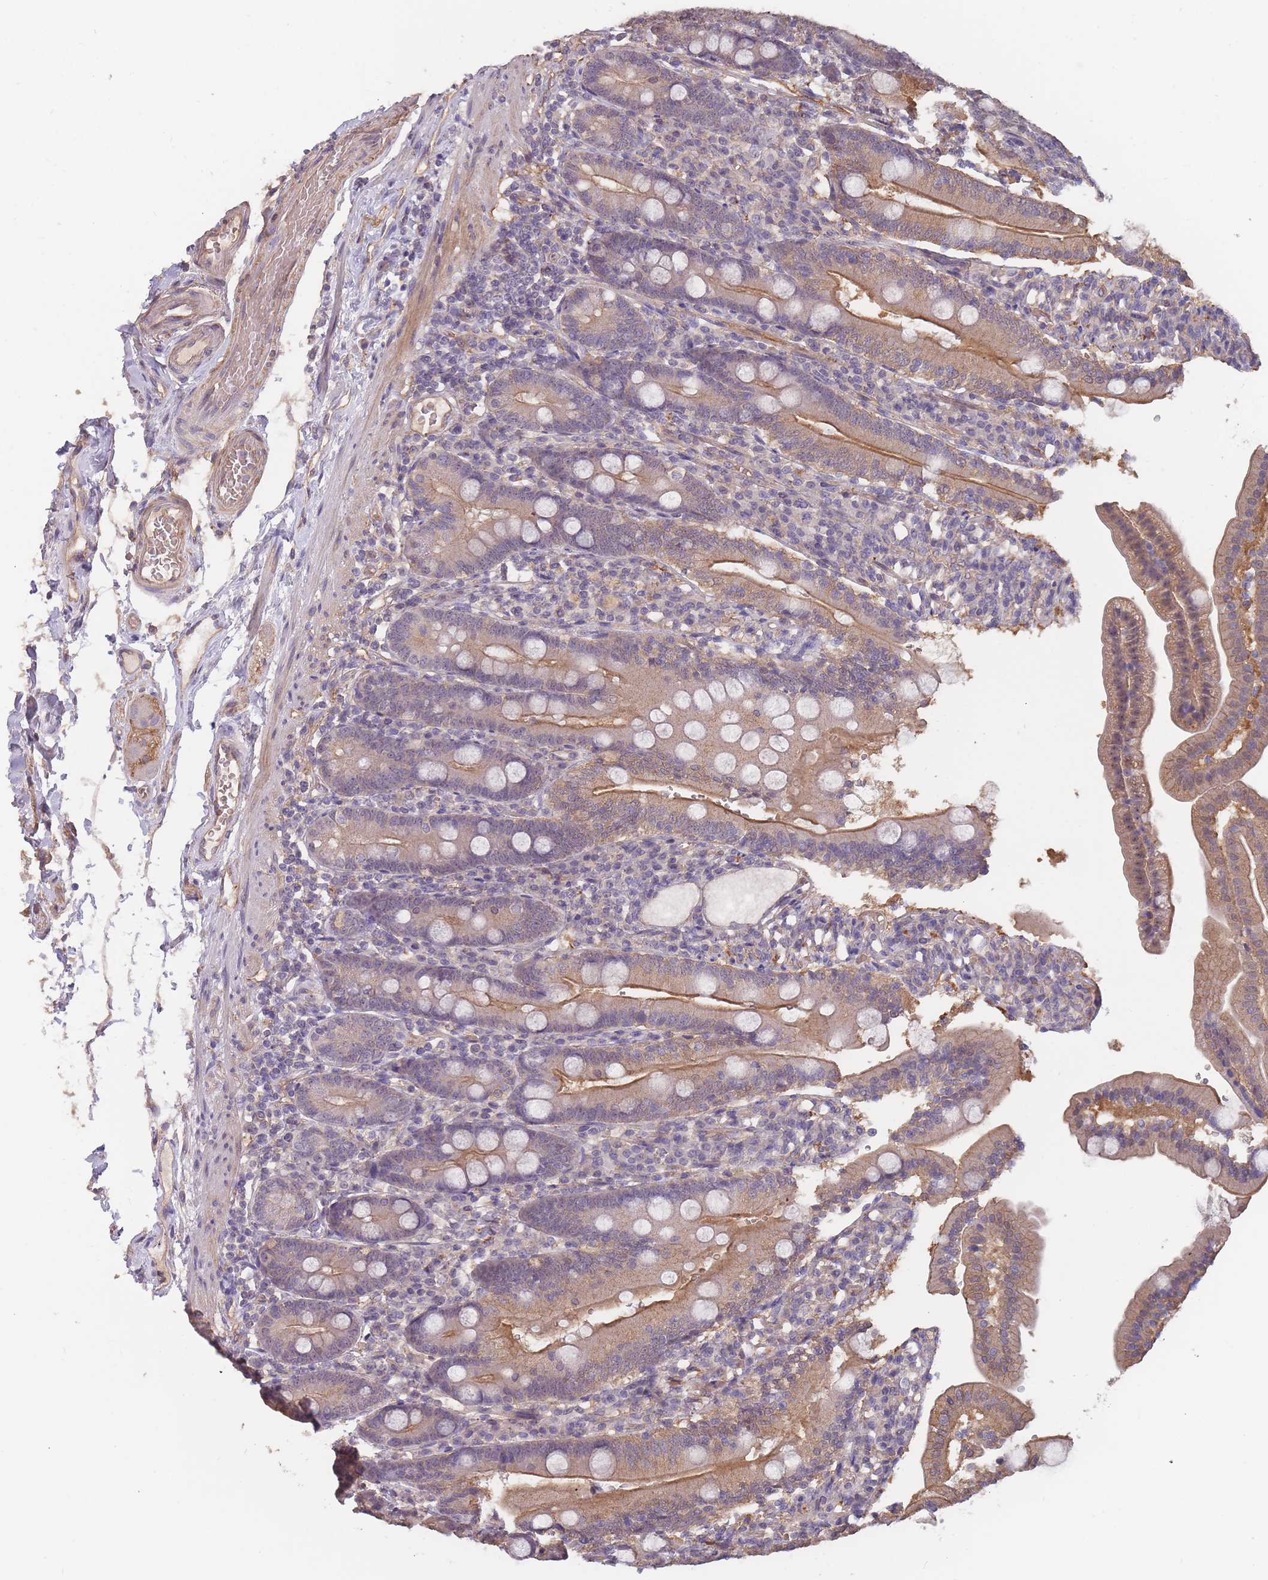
{"staining": {"intensity": "moderate", "quantity": "25%-75%", "location": "cytoplasmic/membranous"}, "tissue": "duodenum", "cell_type": "Glandular cells", "image_type": "normal", "snomed": [{"axis": "morphology", "description": "Normal tissue, NOS"}, {"axis": "topography", "description": "Duodenum"}], "caption": "Brown immunohistochemical staining in benign duodenum displays moderate cytoplasmic/membranous expression in approximately 25%-75% of glandular cells.", "gene": "KIAA1755", "patient": {"sex": "female", "age": 67}}